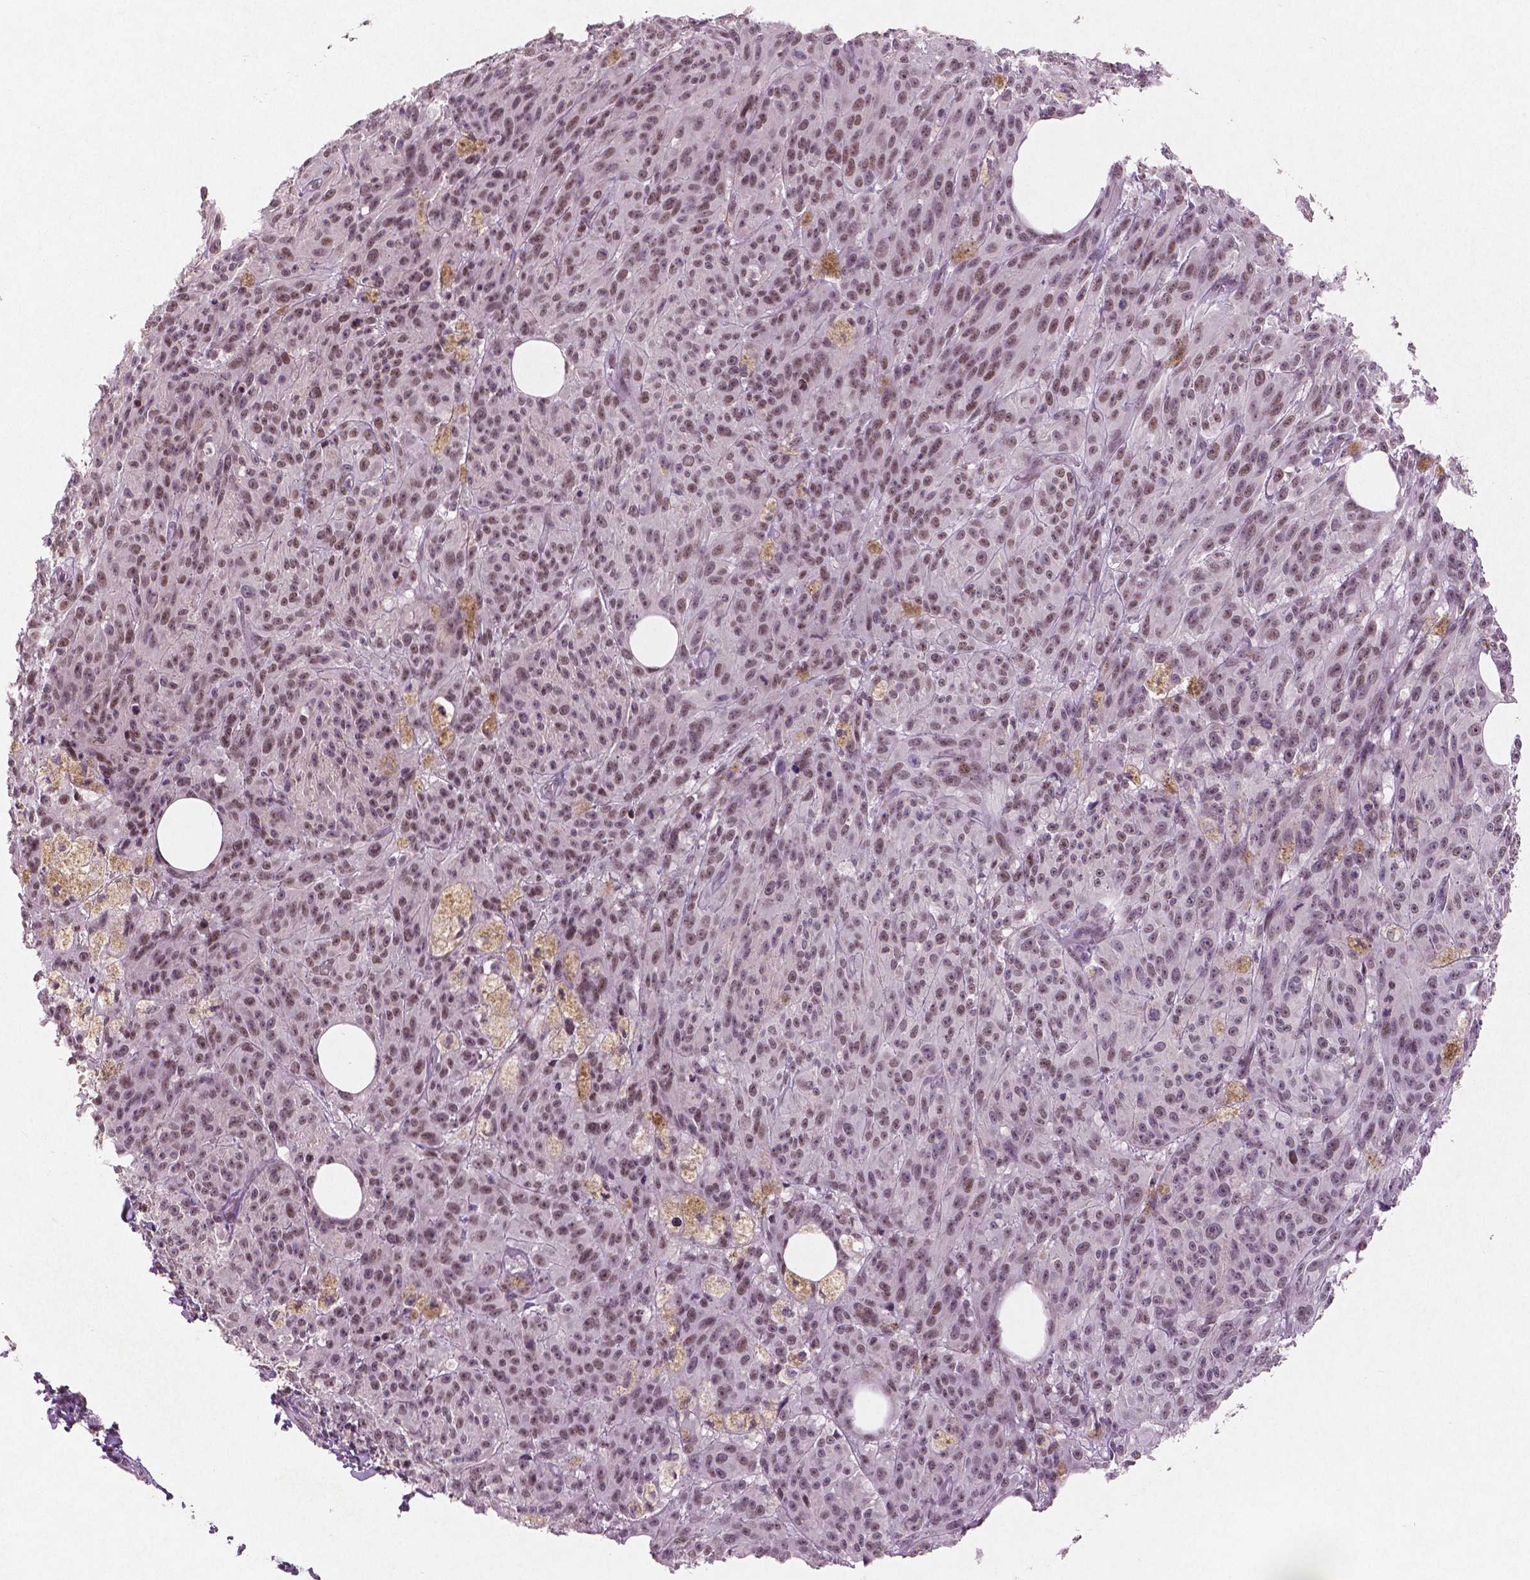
{"staining": {"intensity": "moderate", "quantity": ">75%", "location": "nuclear"}, "tissue": "melanoma", "cell_type": "Tumor cells", "image_type": "cancer", "snomed": [{"axis": "morphology", "description": "Malignant melanoma, NOS"}, {"axis": "topography", "description": "Skin"}], "caption": "The photomicrograph shows staining of melanoma, revealing moderate nuclear protein expression (brown color) within tumor cells.", "gene": "BRD4", "patient": {"sex": "female", "age": 34}}